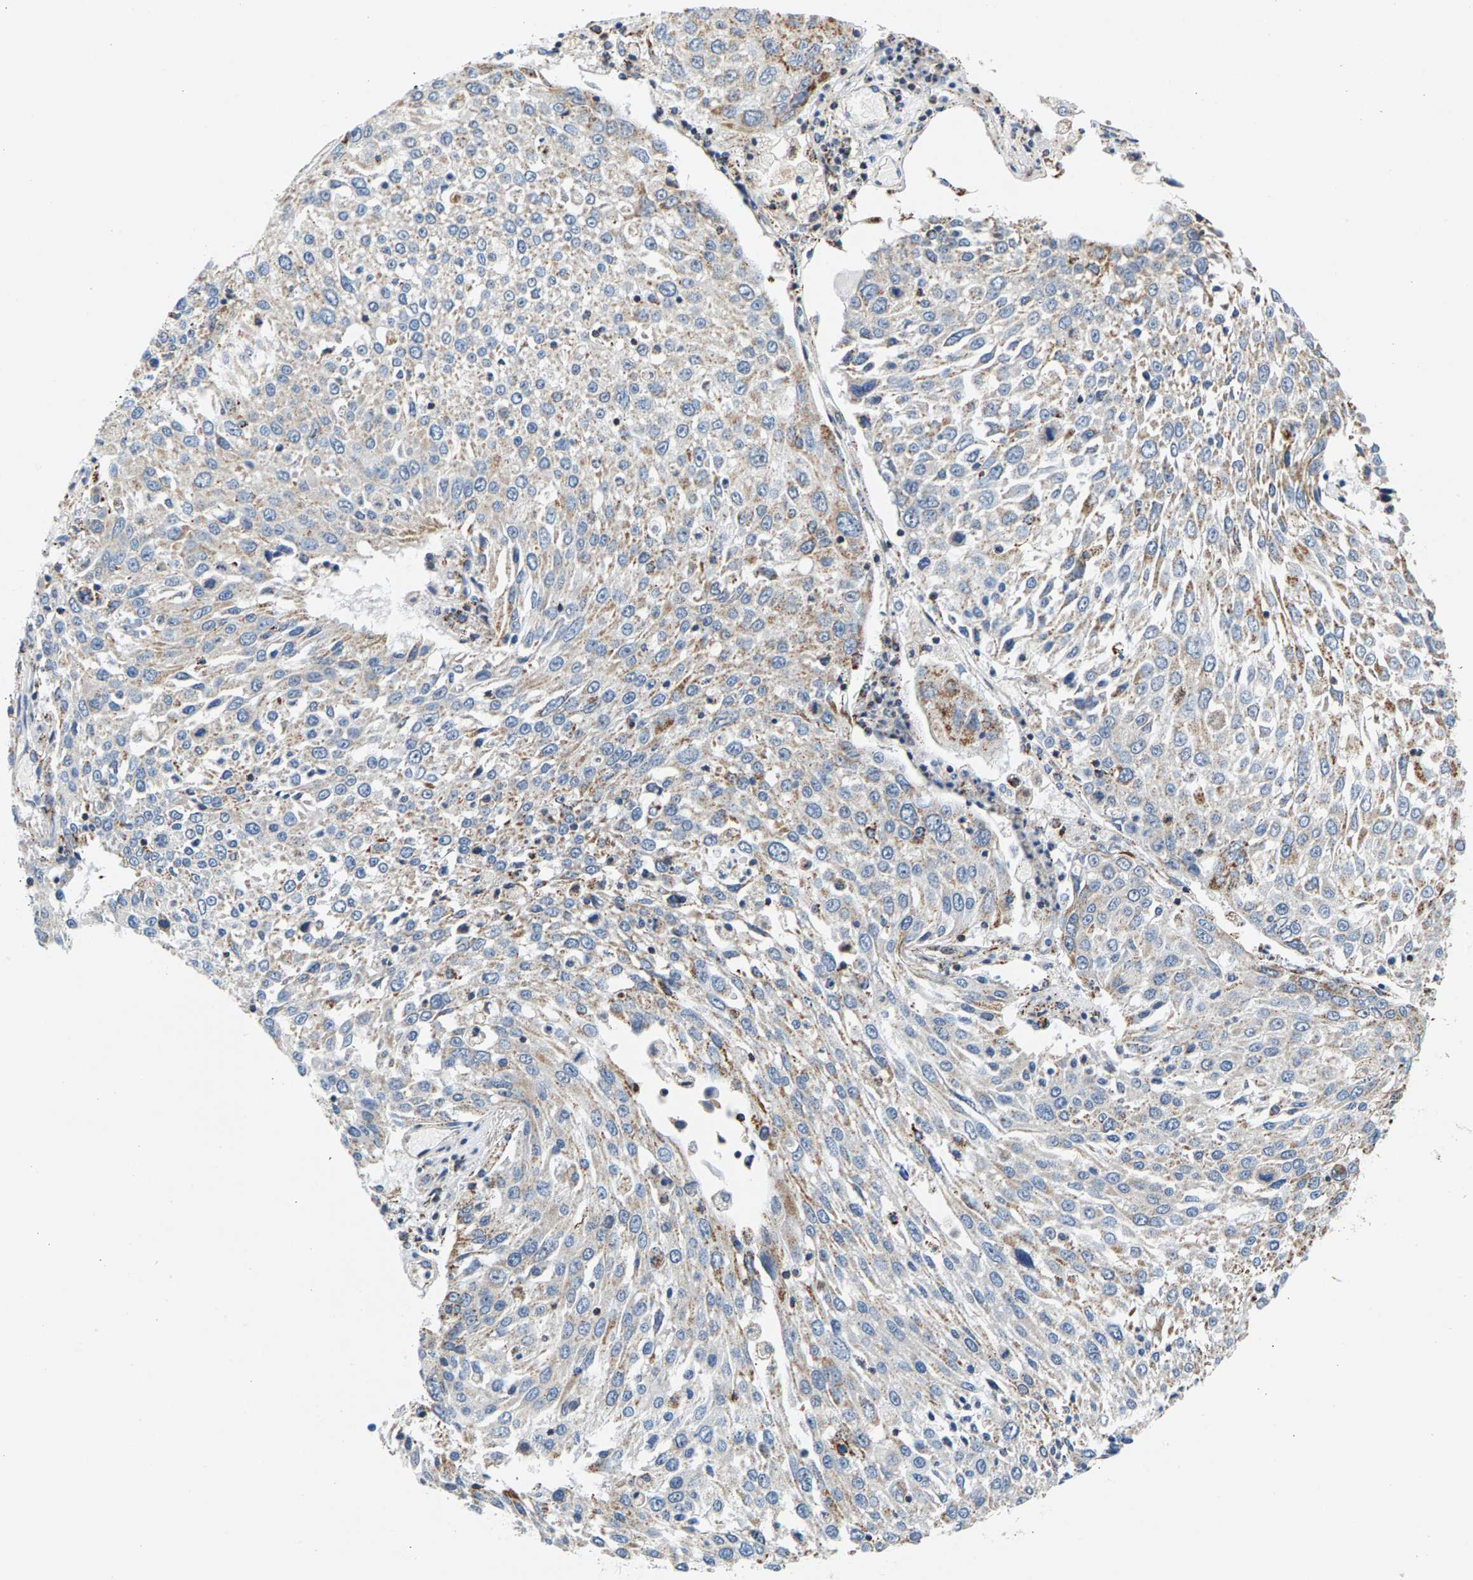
{"staining": {"intensity": "weak", "quantity": "25%-75%", "location": "cytoplasmic/membranous"}, "tissue": "lung cancer", "cell_type": "Tumor cells", "image_type": "cancer", "snomed": [{"axis": "morphology", "description": "Squamous cell carcinoma, NOS"}, {"axis": "topography", "description": "Lung"}], "caption": "This histopathology image shows lung squamous cell carcinoma stained with immunohistochemistry (IHC) to label a protein in brown. The cytoplasmic/membranous of tumor cells show weak positivity for the protein. Nuclei are counter-stained blue.", "gene": "PDE1A", "patient": {"sex": "male", "age": 65}}